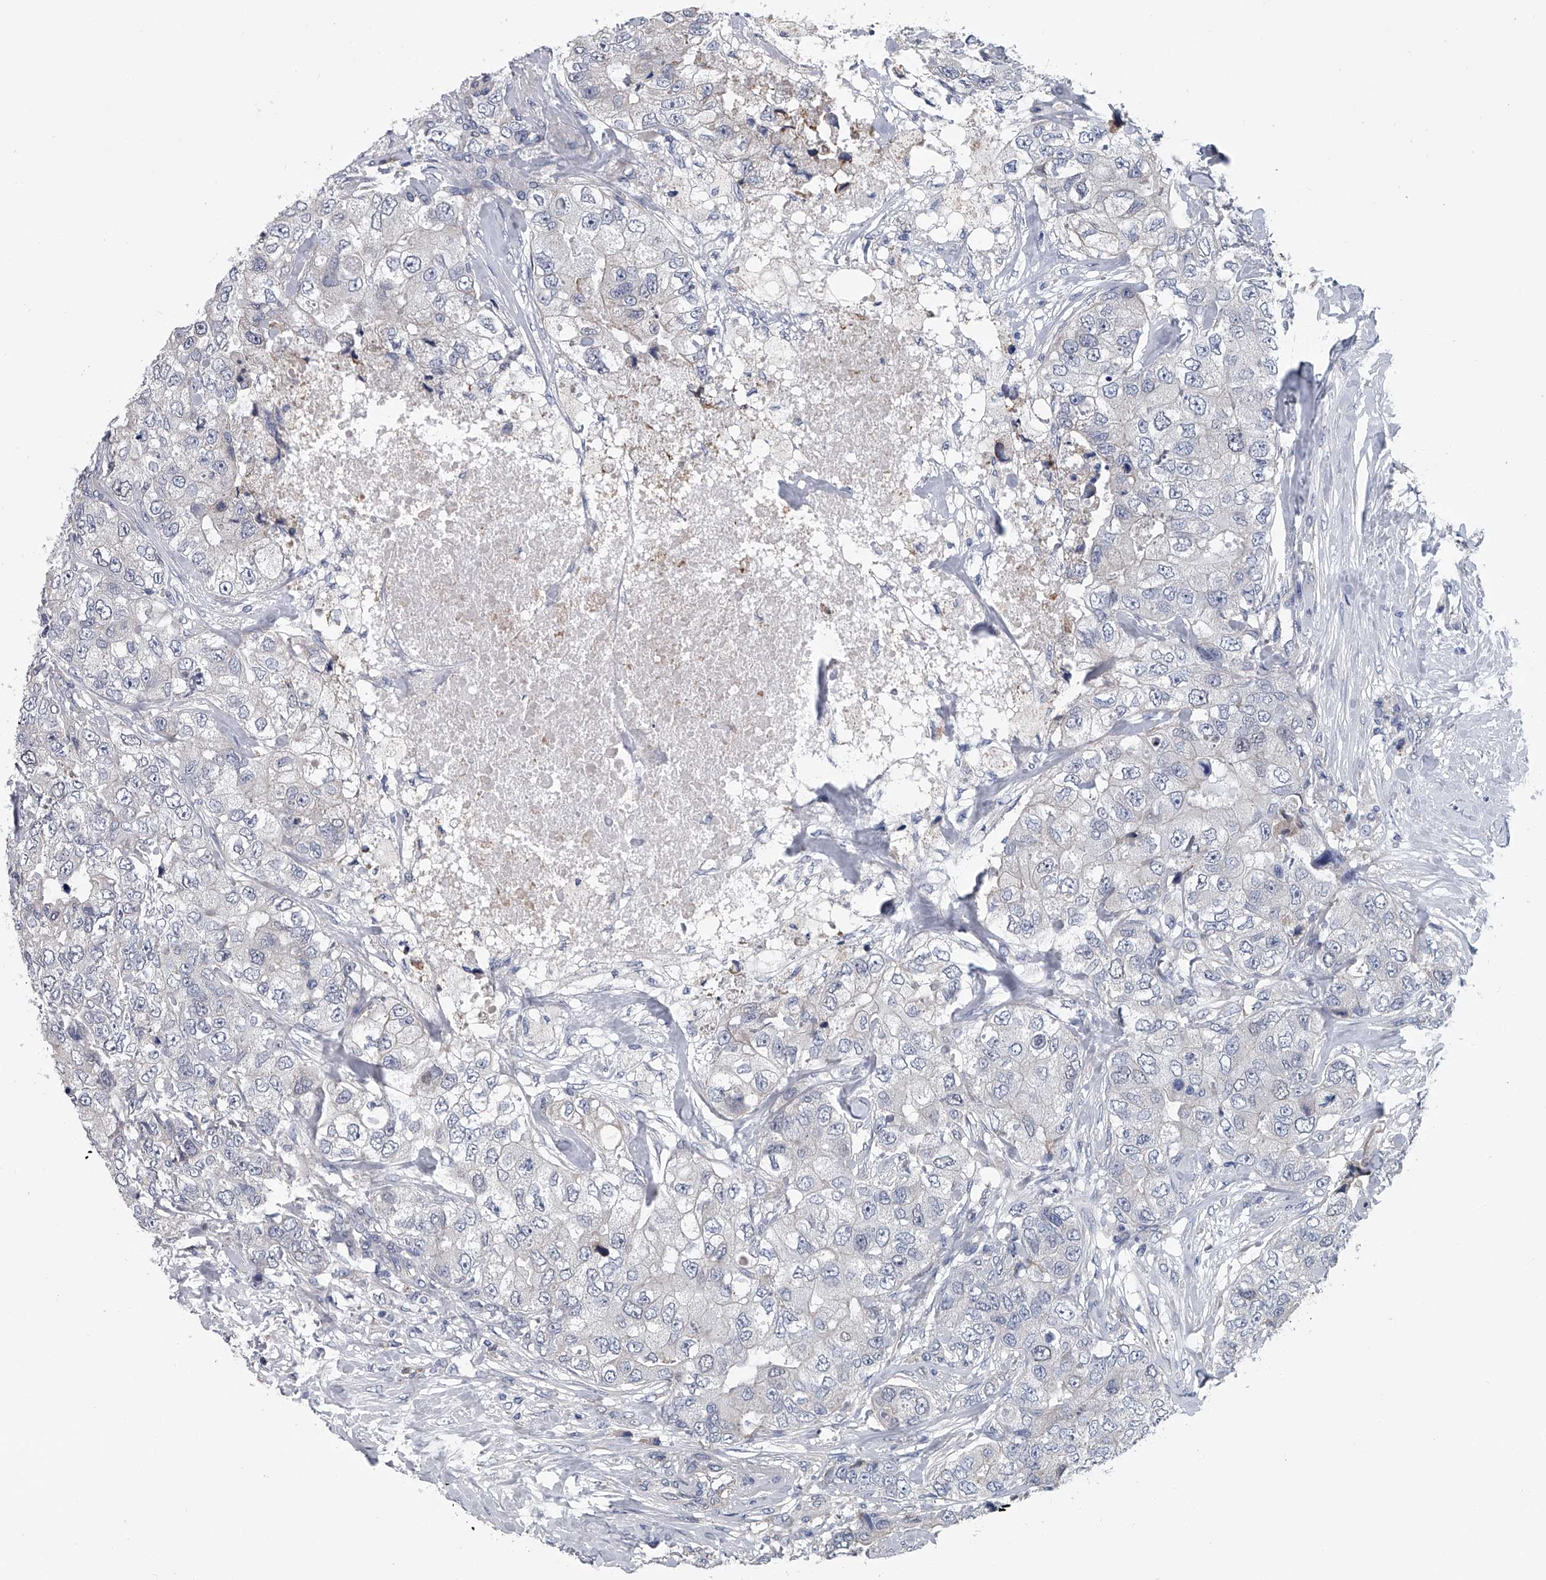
{"staining": {"intensity": "negative", "quantity": "none", "location": "none"}, "tissue": "breast cancer", "cell_type": "Tumor cells", "image_type": "cancer", "snomed": [{"axis": "morphology", "description": "Duct carcinoma"}, {"axis": "topography", "description": "Breast"}], "caption": "This is a image of immunohistochemistry (IHC) staining of breast intraductal carcinoma, which shows no positivity in tumor cells. (Stains: DAB (3,3'-diaminobenzidine) immunohistochemistry with hematoxylin counter stain, Microscopy: brightfield microscopy at high magnification).", "gene": "ABCG1", "patient": {"sex": "female", "age": 62}}